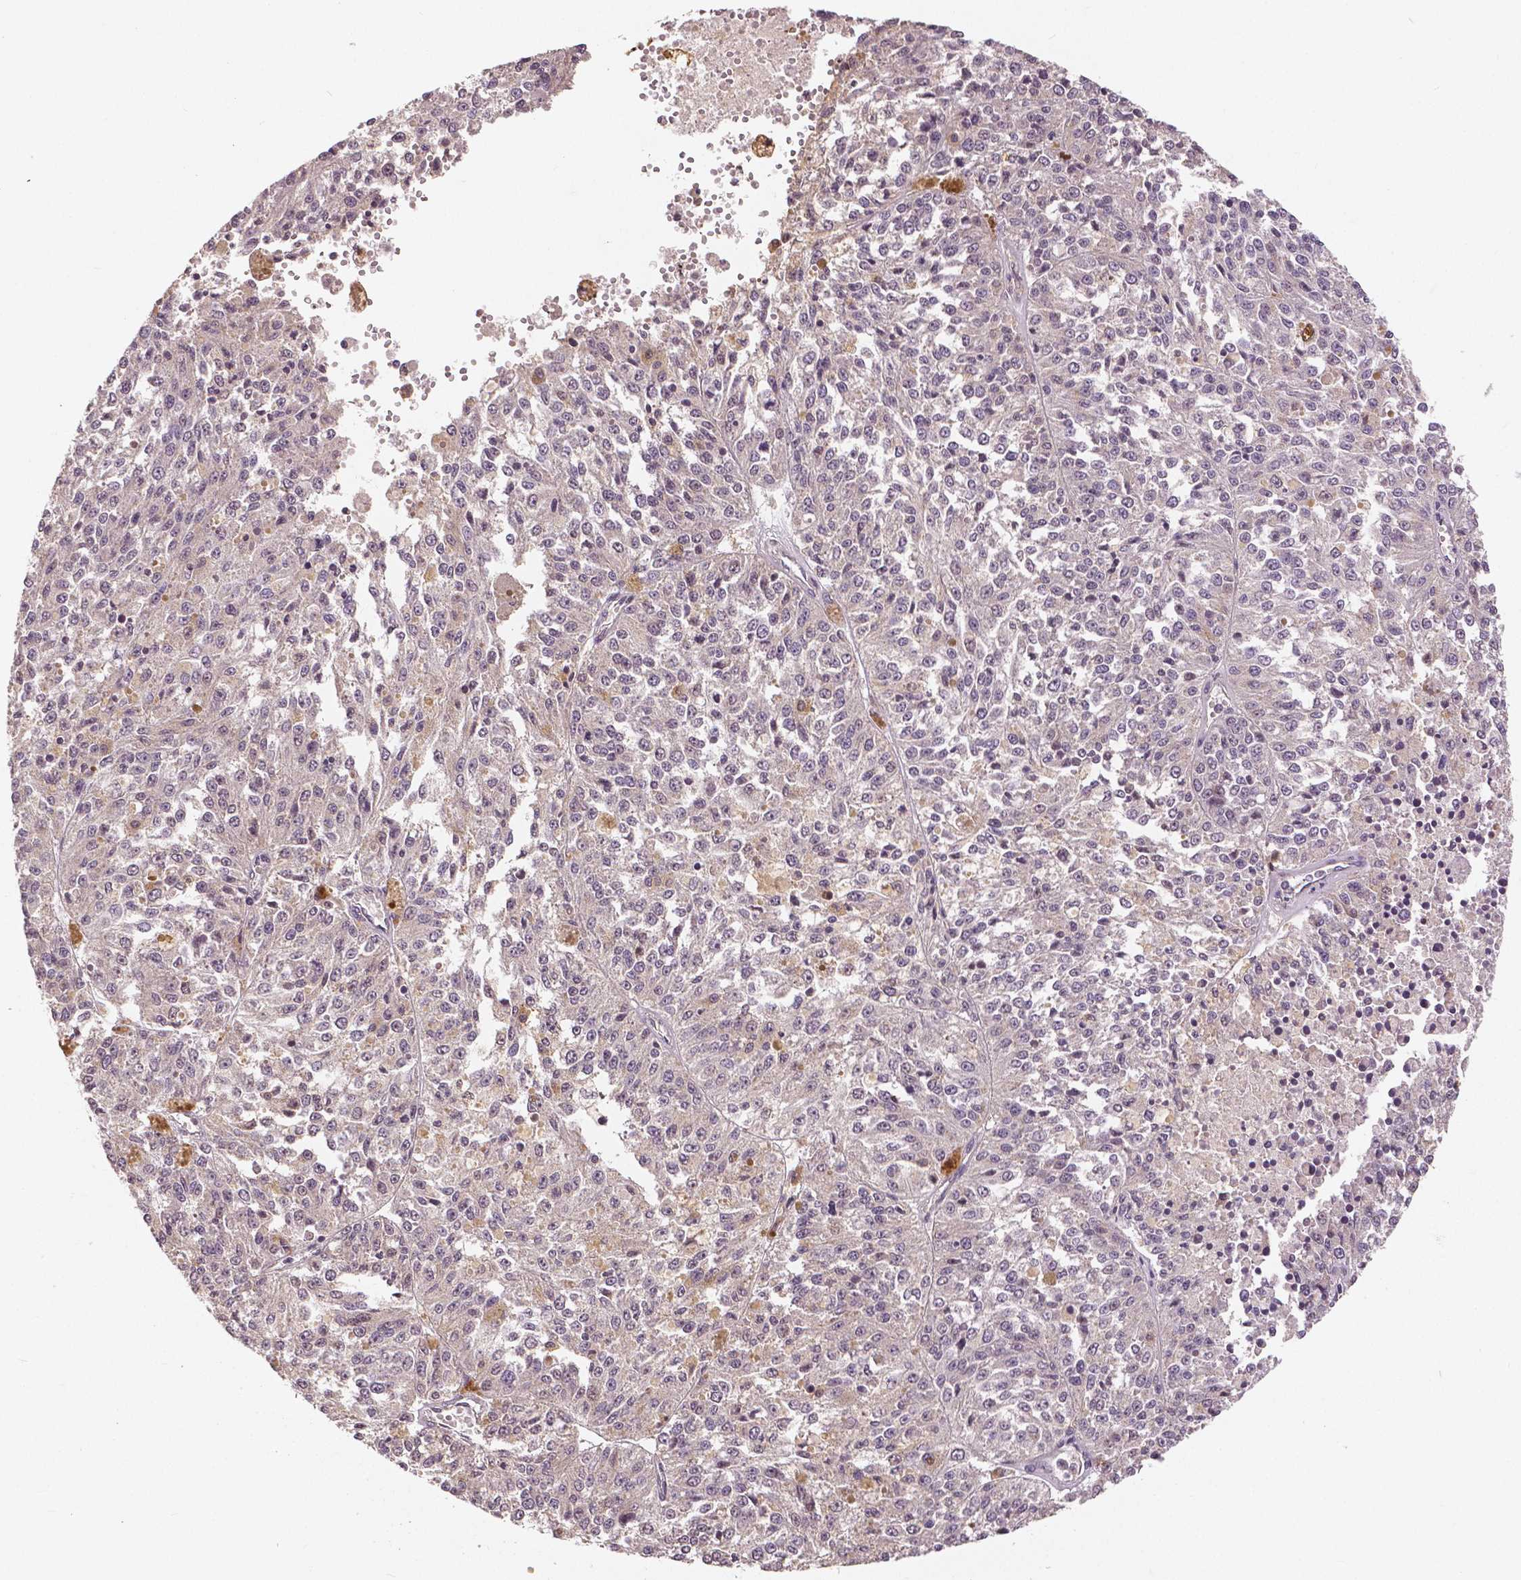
{"staining": {"intensity": "negative", "quantity": "none", "location": "none"}, "tissue": "melanoma", "cell_type": "Tumor cells", "image_type": "cancer", "snomed": [{"axis": "morphology", "description": "Malignant melanoma, Metastatic site"}, {"axis": "topography", "description": "Lymph node"}], "caption": "An image of melanoma stained for a protein displays no brown staining in tumor cells.", "gene": "MAP1LC3B", "patient": {"sex": "female", "age": 64}}